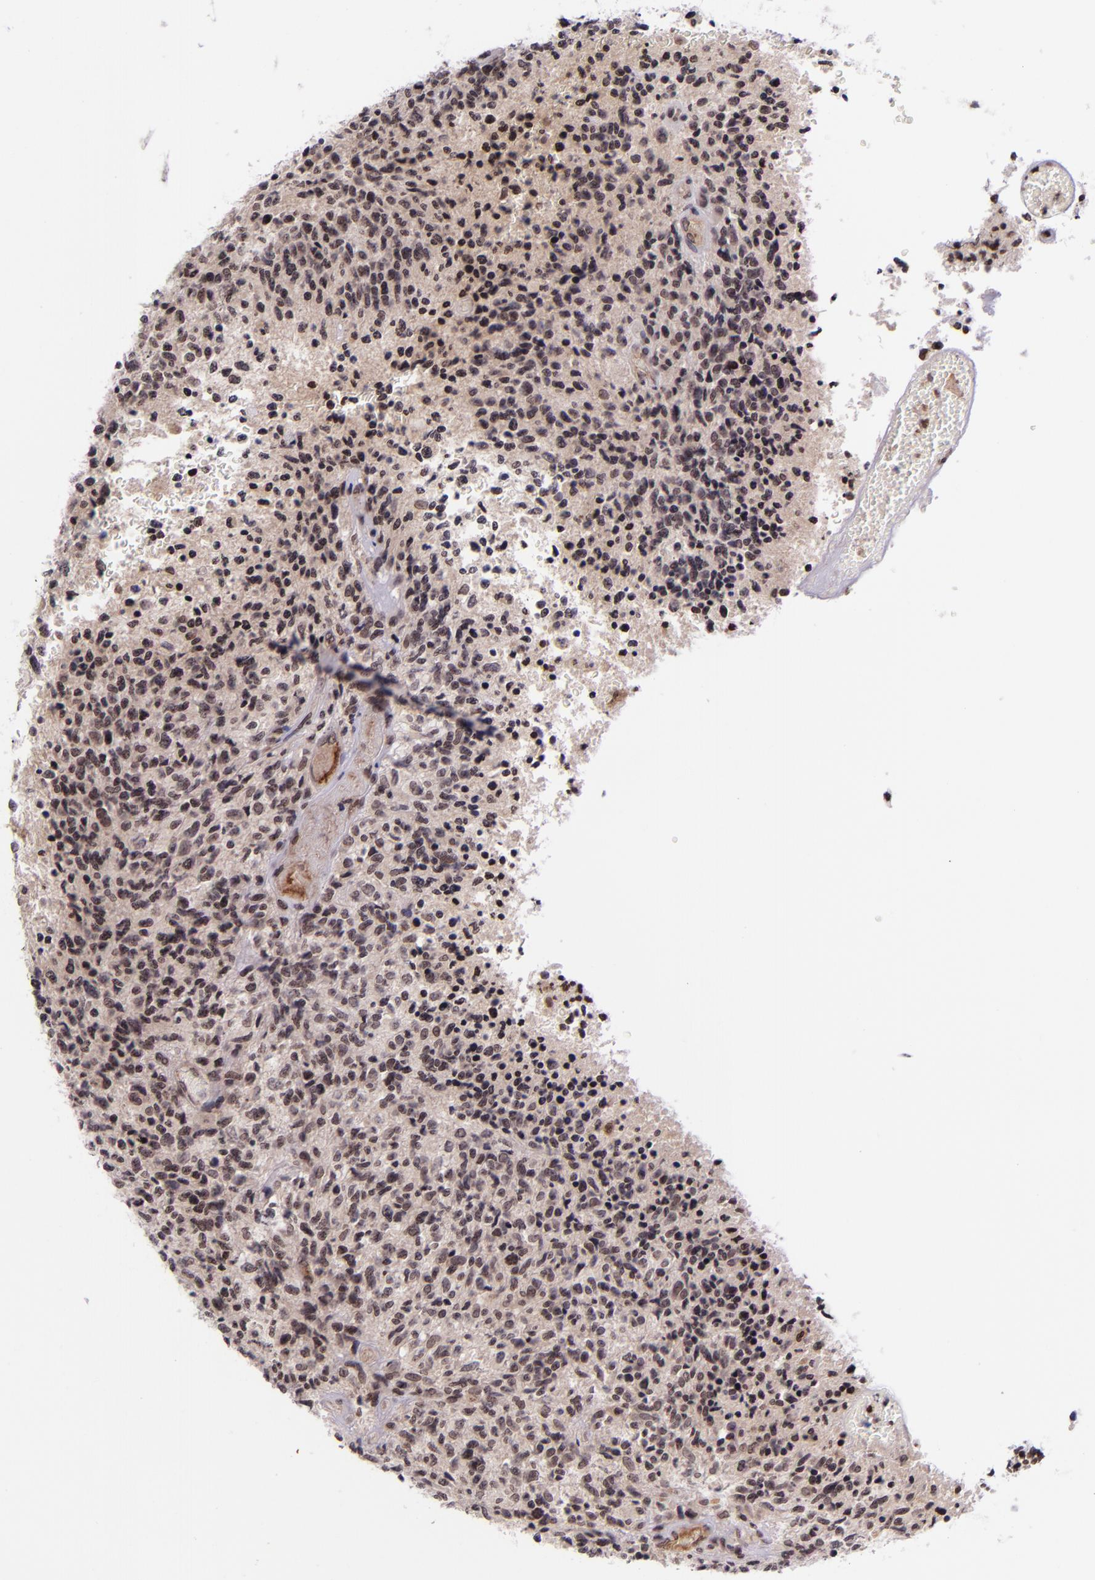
{"staining": {"intensity": "negative", "quantity": "none", "location": "none"}, "tissue": "glioma", "cell_type": "Tumor cells", "image_type": "cancer", "snomed": [{"axis": "morphology", "description": "Glioma, malignant, High grade"}, {"axis": "topography", "description": "Brain"}], "caption": "Immunohistochemical staining of human malignant glioma (high-grade) shows no significant expression in tumor cells.", "gene": "SELL", "patient": {"sex": "male", "age": 36}}